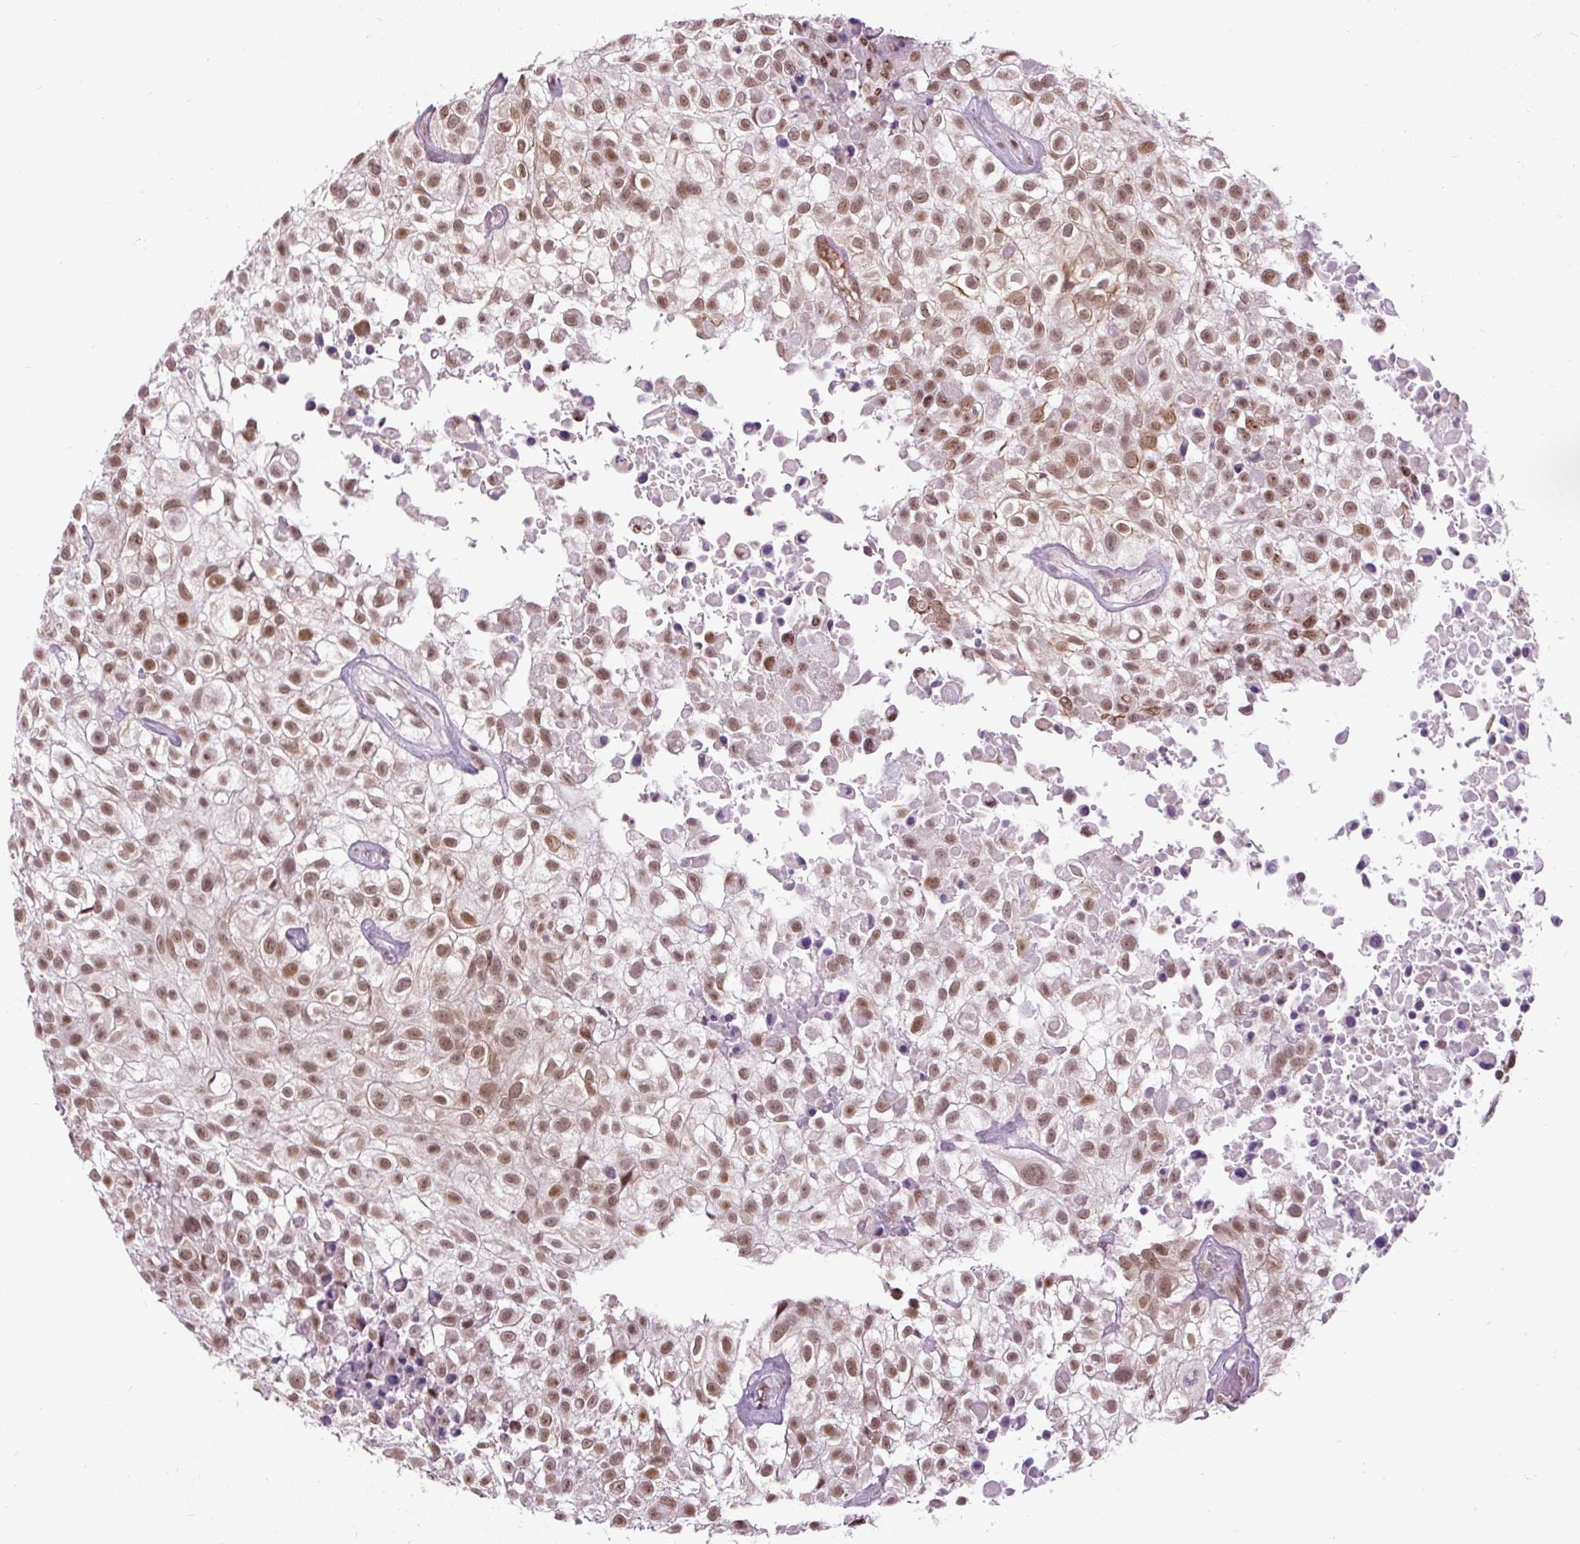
{"staining": {"intensity": "moderate", "quantity": ">75%", "location": "nuclear"}, "tissue": "urothelial cancer", "cell_type": "Tumor cells", "image_type": "cancer", "snomed": [{"axis": "morphology", "description": "Urothelial carcinoma, High grade"}, {"axis": "topography", "description": "Urinary bladder"}], "caption": "A photomicrograph of human urothelial carcinoma (high-grade) stained for a protein reveals moderate nuclear brown staining in tumor cells. Using DAB (3,3'-diaminobenzidine) (brown) and hematoxylin (blue) stains, captured at high magnification using brightfield microscopy.", "gene": "ZNF672", "patient": {"sex": "male", "age": 56}}